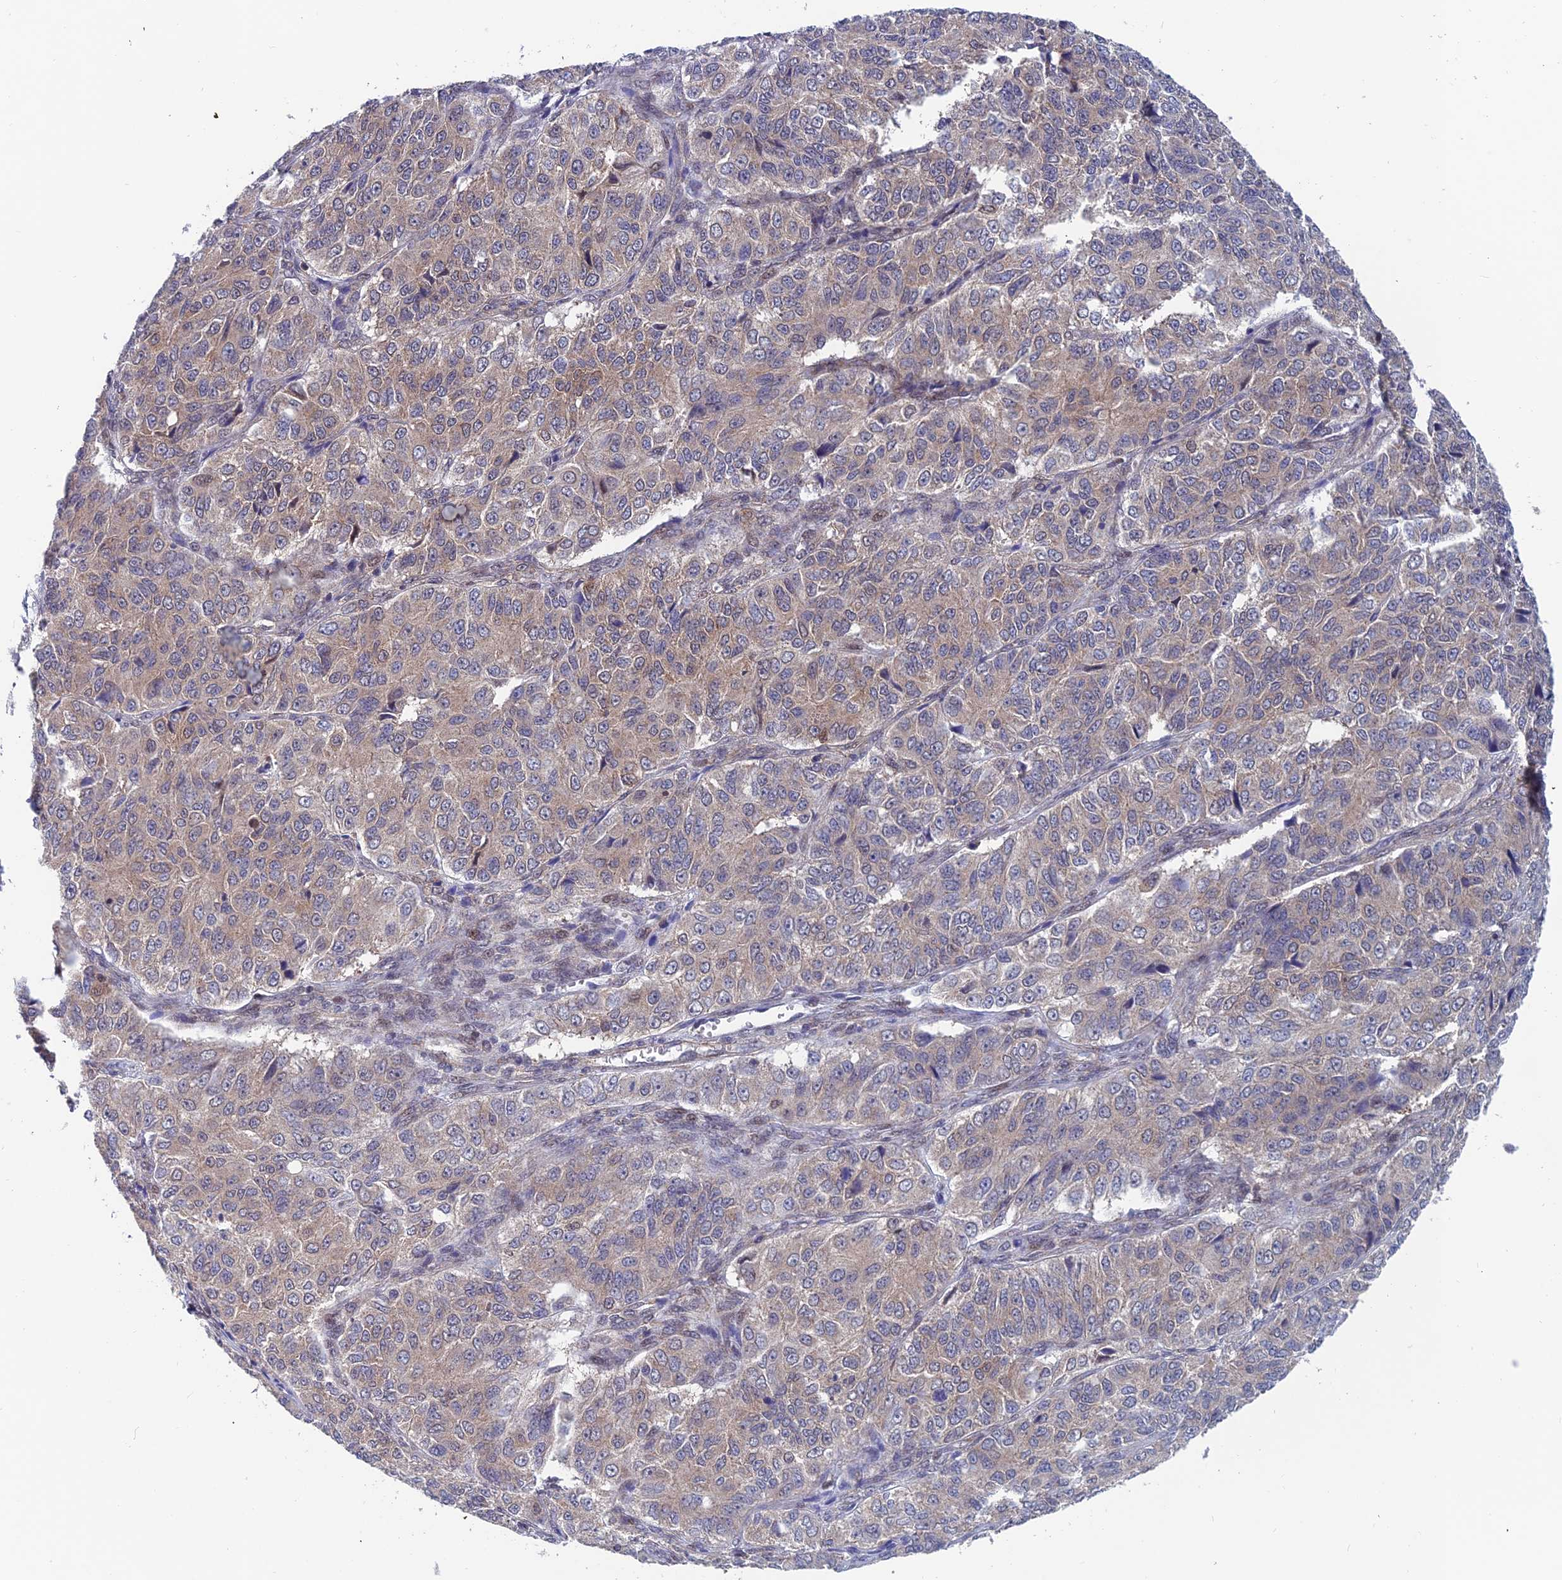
{"staining": {"intensity": "weak", "quantity": ">75%", "location": "cytoplasmic/membranous,nuclear"}, "tissue": "ovarian cancer", "cell_type": "Tumor cells", "image_type": "cancer", "snomed": [{"axis": "morphology", "description": "Carcinoma, endometroid"}, {"axis": "topography", "description": "Ovary"}], "caption": "Immunohistochemical staining of endometroid carcinoma (ovarian) displays weak cytoplasmic/membranous and nuclear protein staining in approximately >75% of tumor cells.", "gene": "IGBP1", "patient": {"sex": "female", "age": 51}}